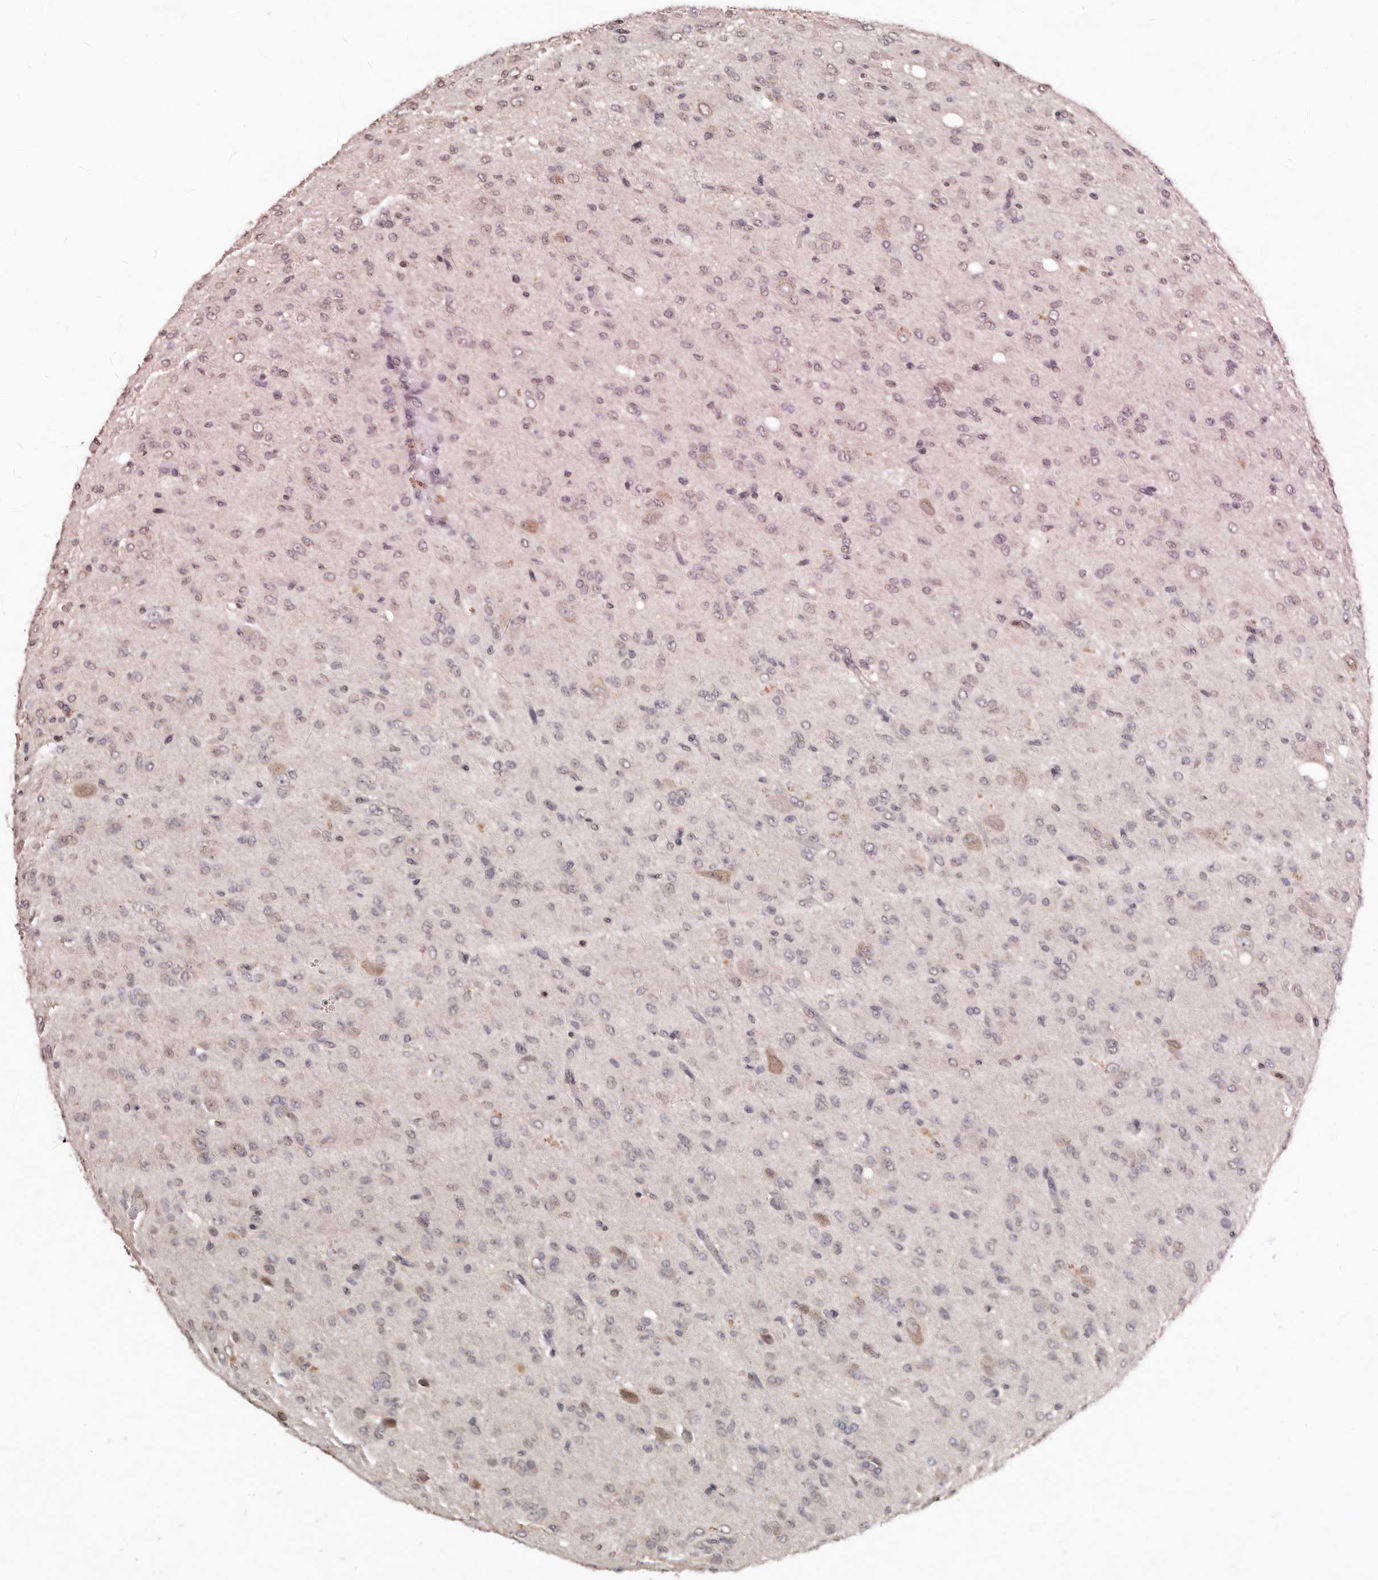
{"staining": {"intensity": "negative", "quantity": "none", "location": "none"}, "tissue": "glioma", "cell_type": "Tumor cells", "image_type": "cancer", "snomed": [{"axis": "morphology", "description": "Glioma, malignant, High grade"}, {"axis": "topography", "description": "Brain"}], "caption": "Image shows no protein positivity in tumor cells of glioma tissue.", "gene": "SULT1E1", "patient": {"sex": "female", "age": 59}}